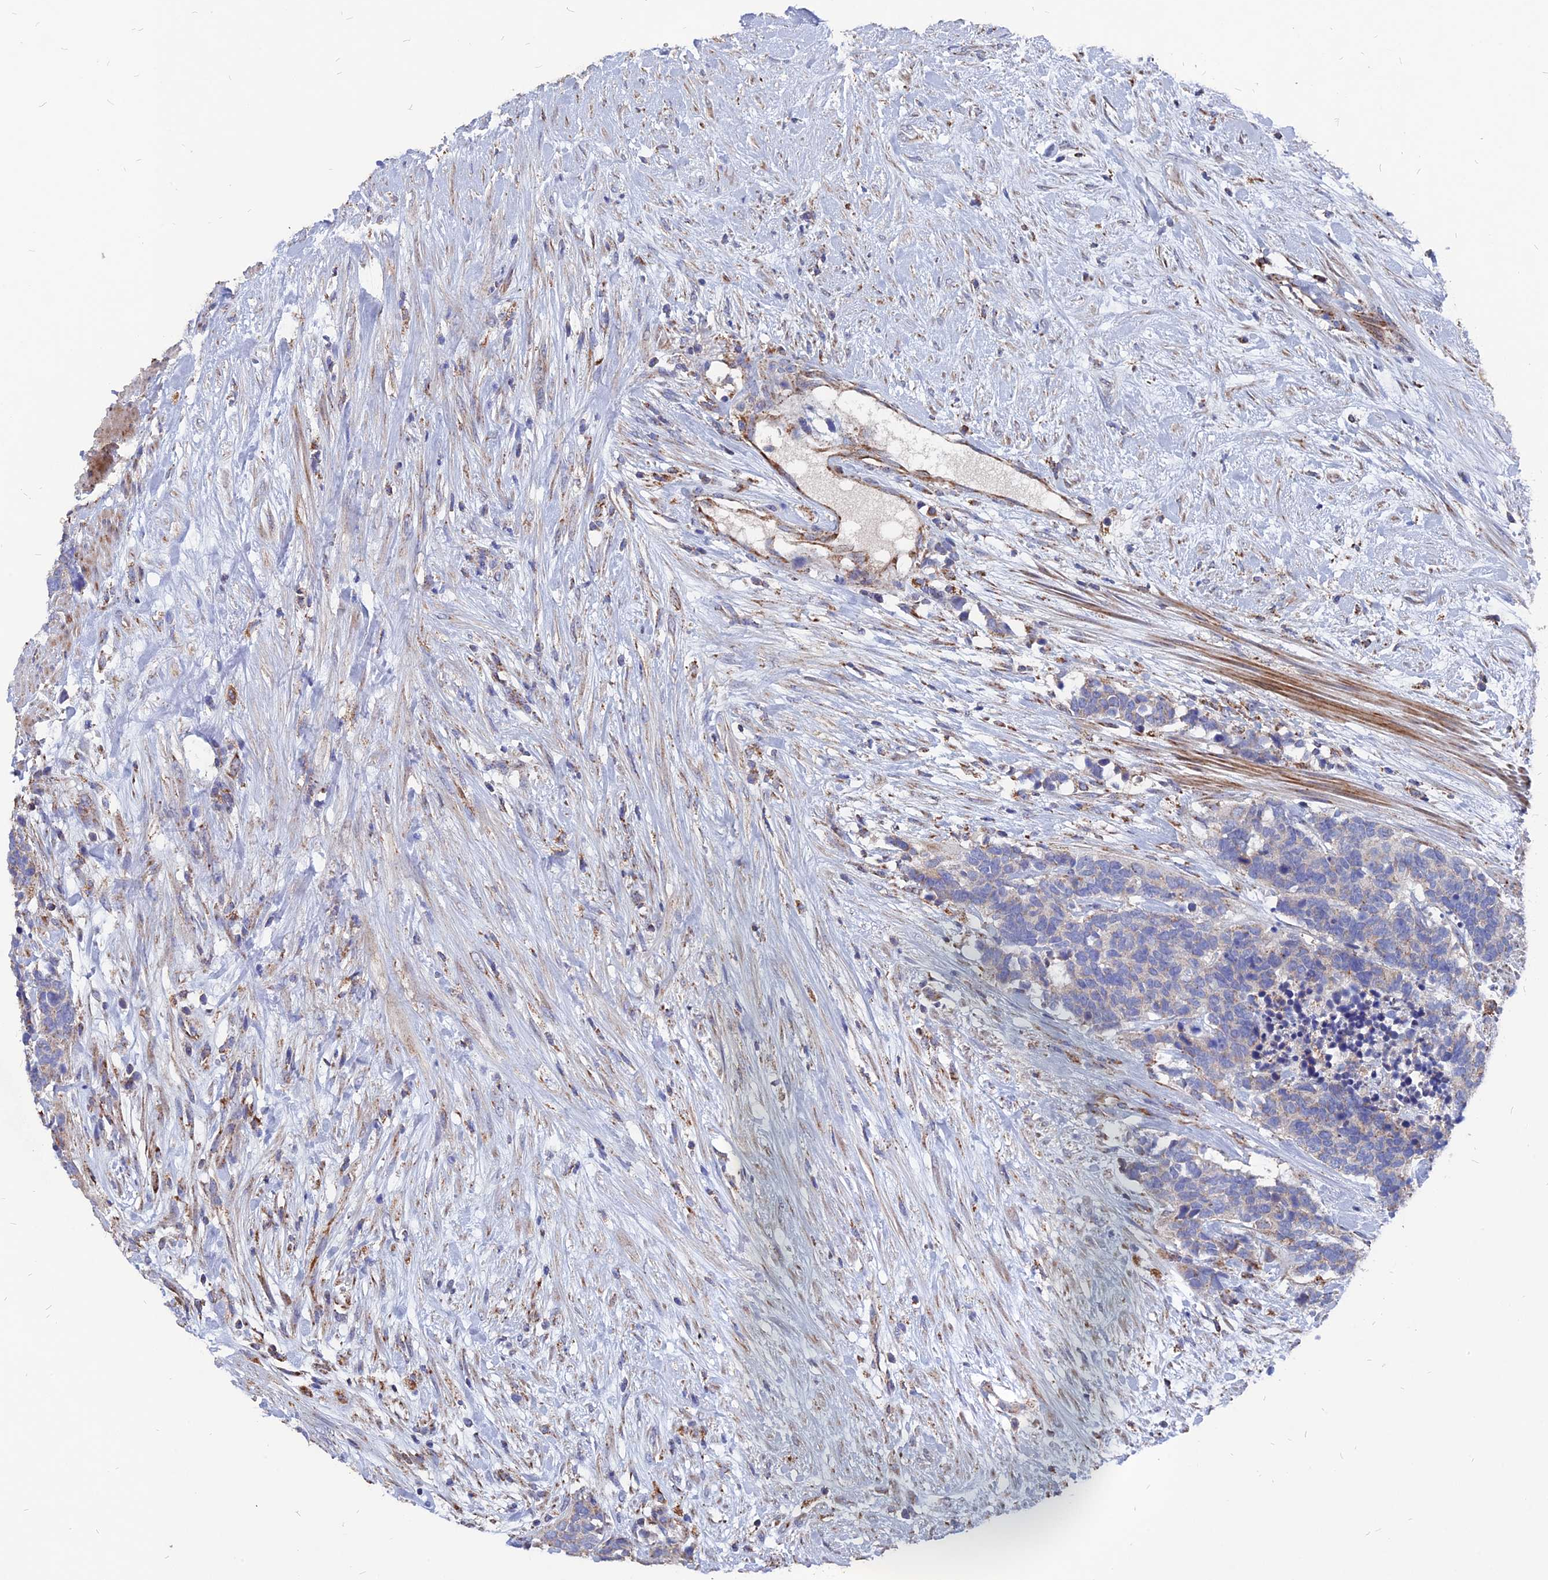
{"staining": {"intensity": "weak", "quantity": "<25%", "location": "cytoplasmic/membranous"}, "tissue": "carcinoid", "cell_type": "Tumor cells", "image_type": "cancer", "snomed": [{"axis": "morphology", "description": "Carcinoma, NOS"}, {"axis": "morphology", "description": "Carcinoid, malignant, NOS"}, {"axis": "topography", "description": "Prostate"}], "caption": "The photomicrograph reveals no significant expression in tumor cells of carcinoma. (DAB (3,3'-diaminobenzidine) immunohistochemistry visualized using brightfield microscopy, high magnification).", "gene": "TGFA", "patient": {"sex": "male", "age": 57}}